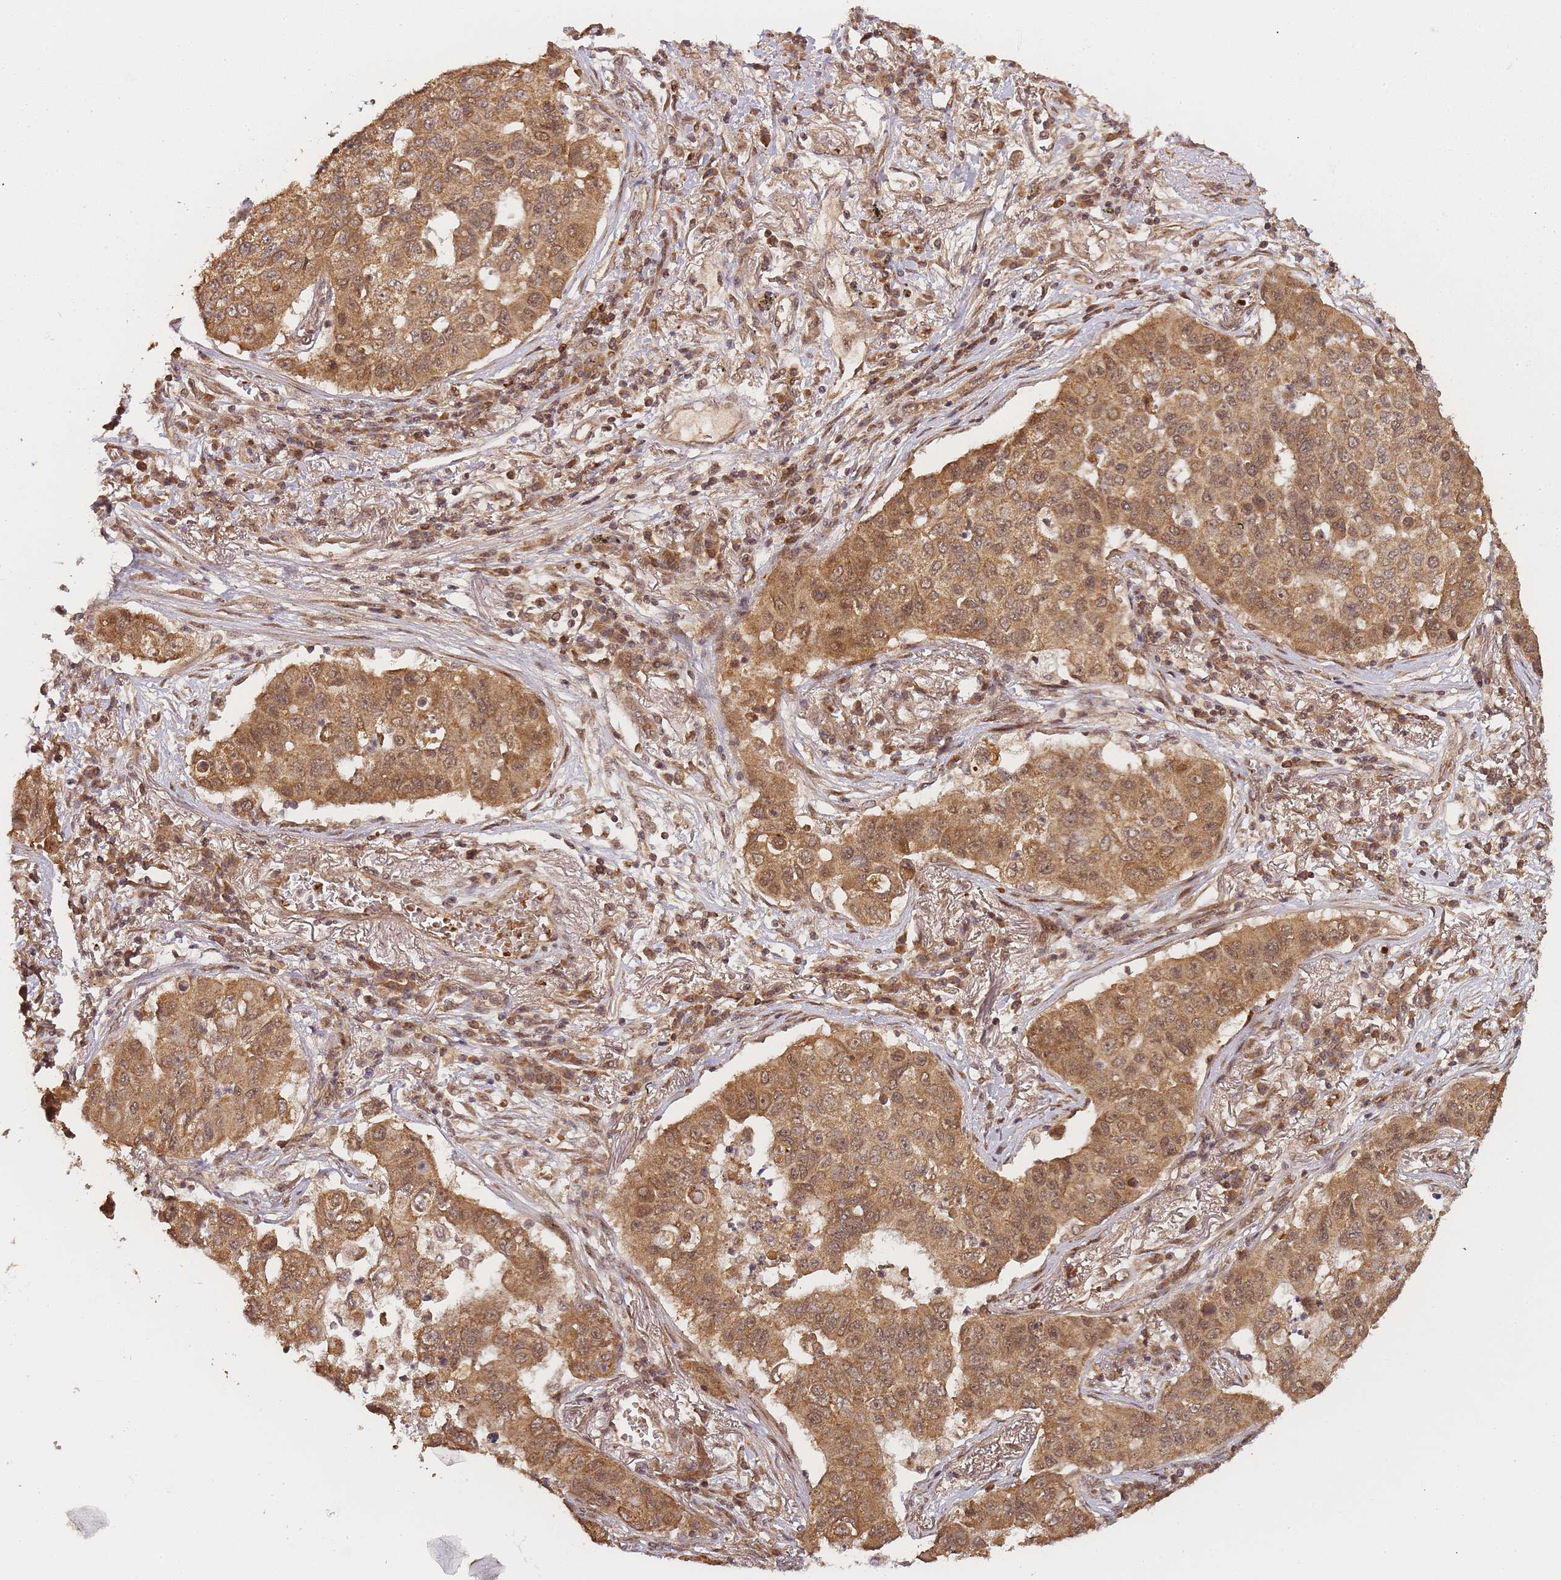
{"staining": {"intensity": "moderate", "quantity": ">75%", "location": "cytoplasmic/membranous,nuclear"}, "tissue": "lung cancer", "cell_type": "Tumor cells", "image_type": "cancer", "snomed": [{"axis": "morphology", "description": "Squamous cell carcinoma, NOS"}, {"axis": "topography", "description": "Lung"}], "caption": "Immunohistochemistry photomicrograph of neoplastic tissue: lung squamous cell carcinoma stained using IHC demonstrates medium levels of moderate protein expression localized specifically in the cytoplasmic/membranous and nuclear of tumor cells, appearing as a cytoplasmic/membranous and nuclear brown color.", "gene": "ZNF497", "patient": {"sex": "male", "age": 74}}